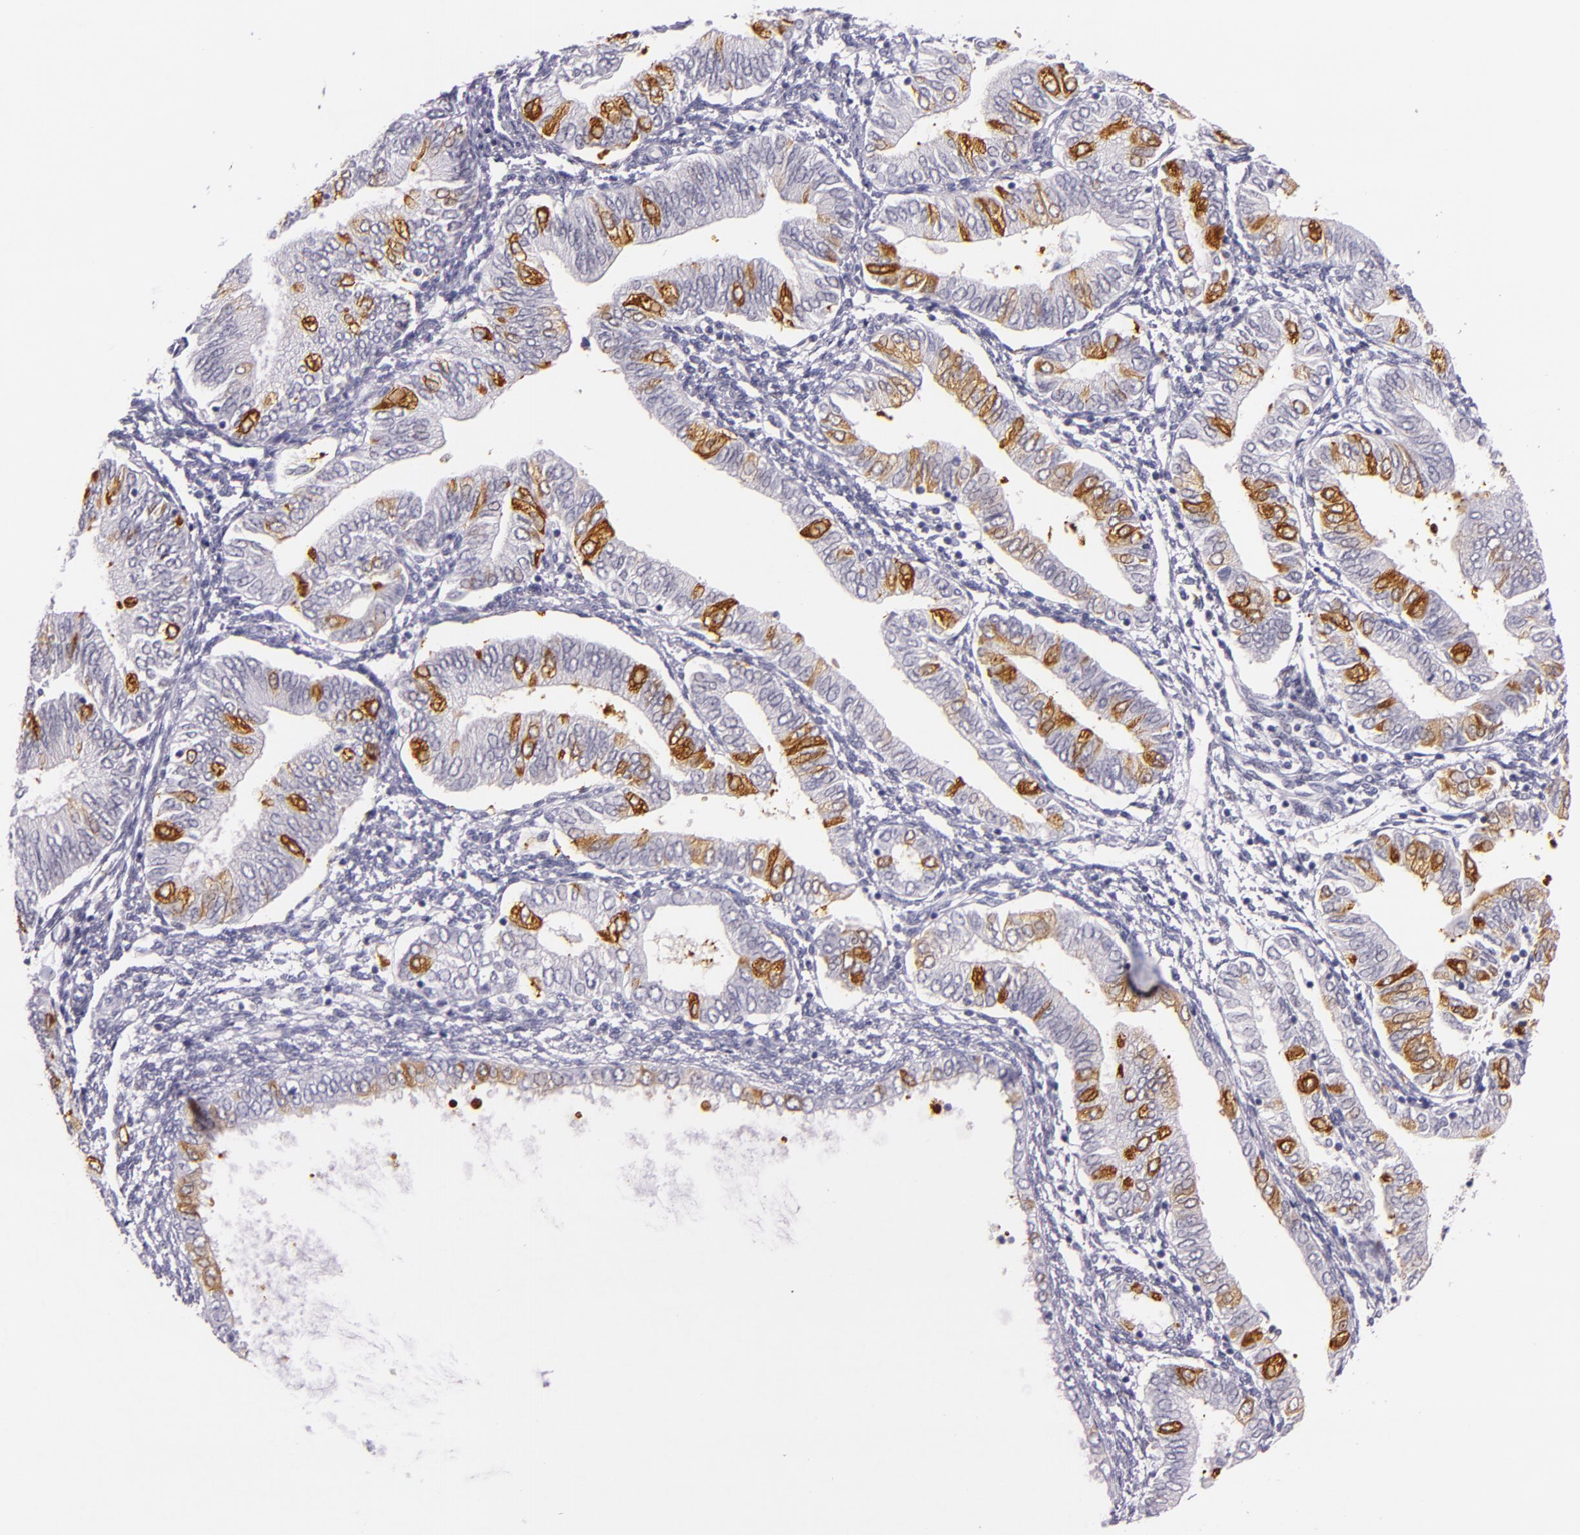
{"staining": {"intensity": "strong", "quantity": "25%-75%", "location": "cytoplasmic/membranous"}, "tissue": "endometrial cancer", "cell_type": "Tumor cells", "image_type": "cancer", "snomed": [{"axis": "morphology", "description": "Adenocarcinoma, NOS"}, {"axis": "topography", "description": "Endometrium"}], "caption": "Immunohistochemical staining of endometrial adenocarcinoma reveals strong cytoplasmic/membranous protein positivity in approximately 25%-75% of tumor cells.", "gene": "HSP90AA1", "patient": {"sex": "female", "age": 51}}